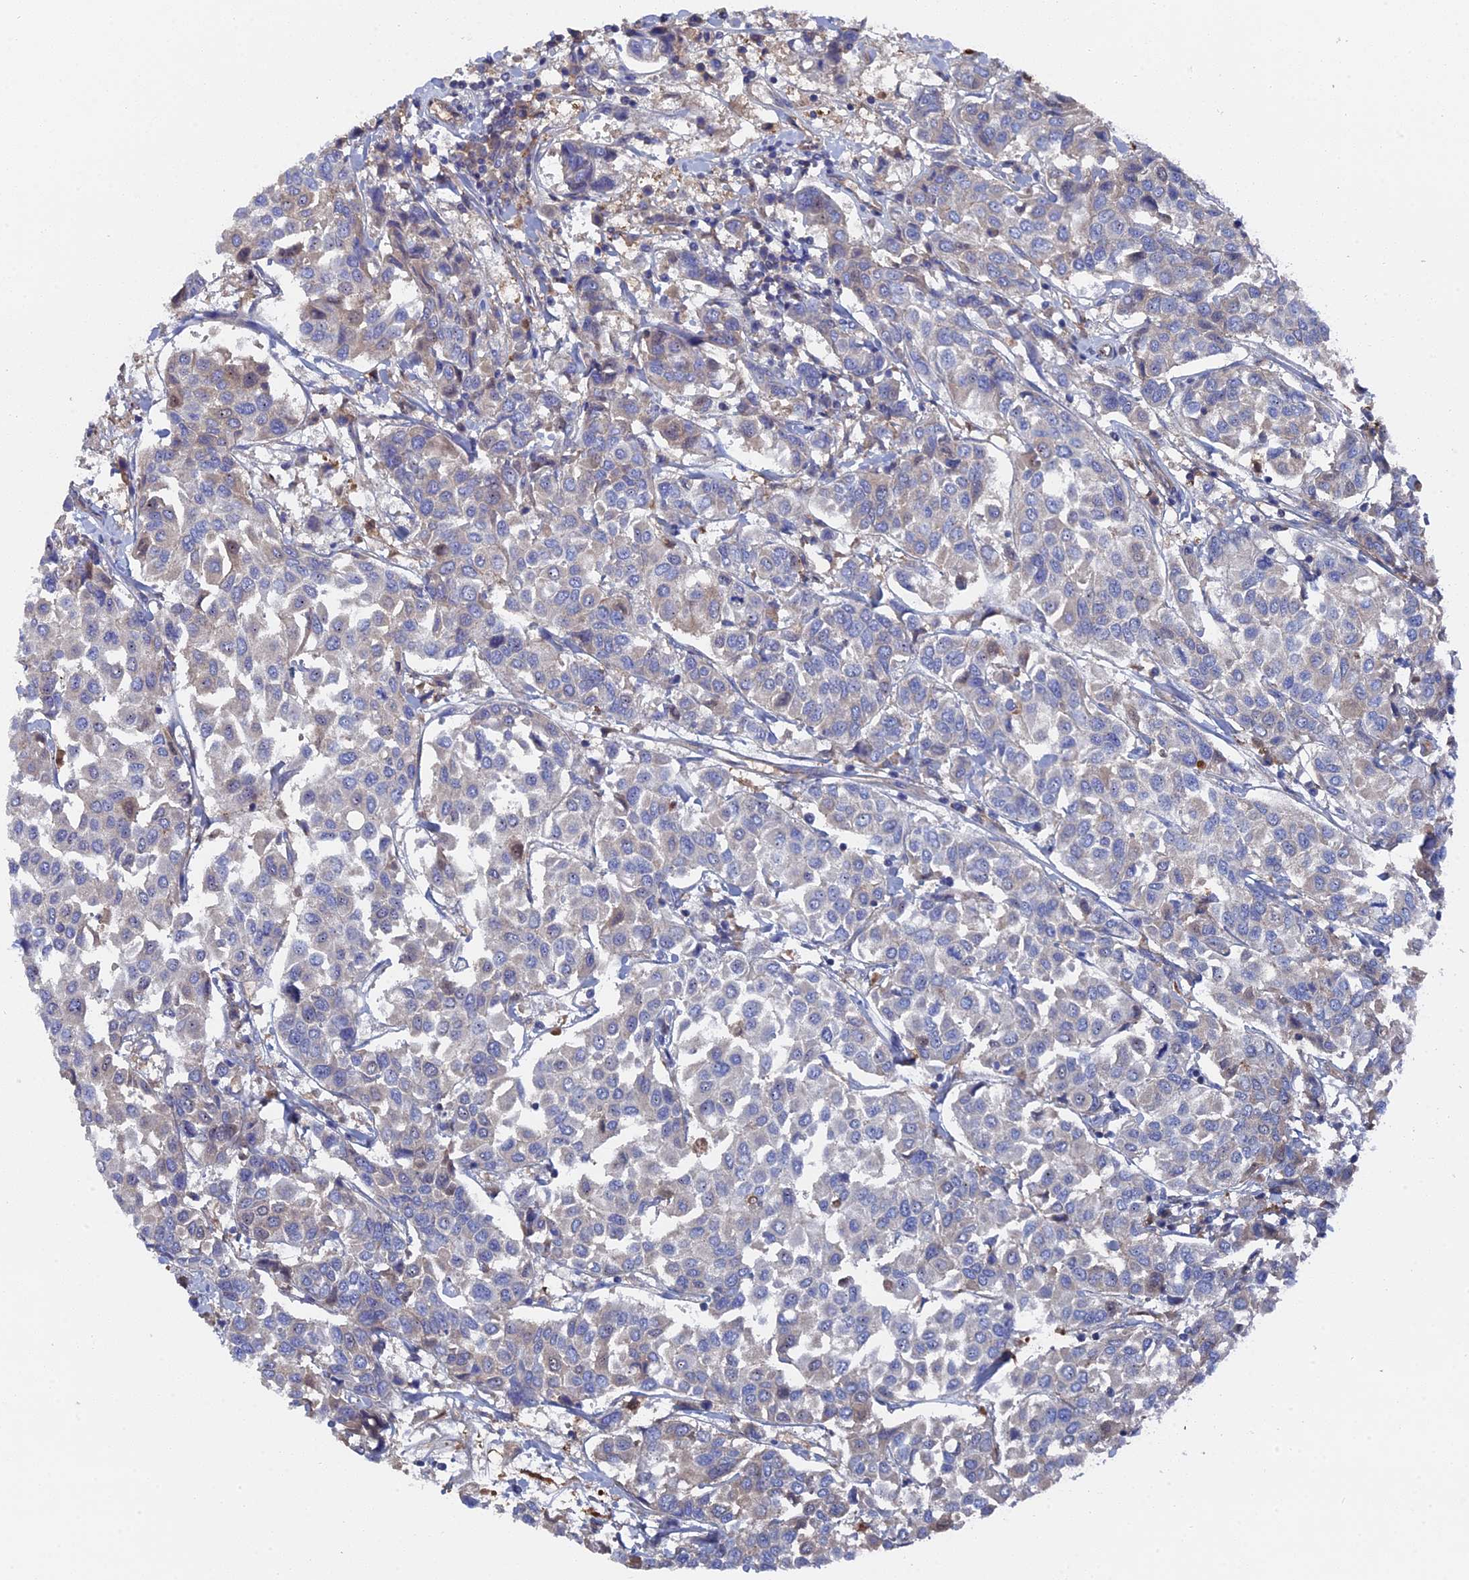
{"staining": {"intensity": "weak", "quantity": "<25%", "location": "cytoplasmic/membranous"}, "tissue": "breast cancer", "cell_type": "Tumor cells", "image_type": "cancer", "snomed": [{"axis": "morphology", "description": "Duct carcinoma"}, {"axis": "topography", "description": "Breast"}], "caption": "This is a image of immunohistochemistry staining of breast cancer (intraductal carcinoma), which shows no positivity in tumor cells.", "gene": "SMG9", "patient": {"sex": "female", "age": 55}}